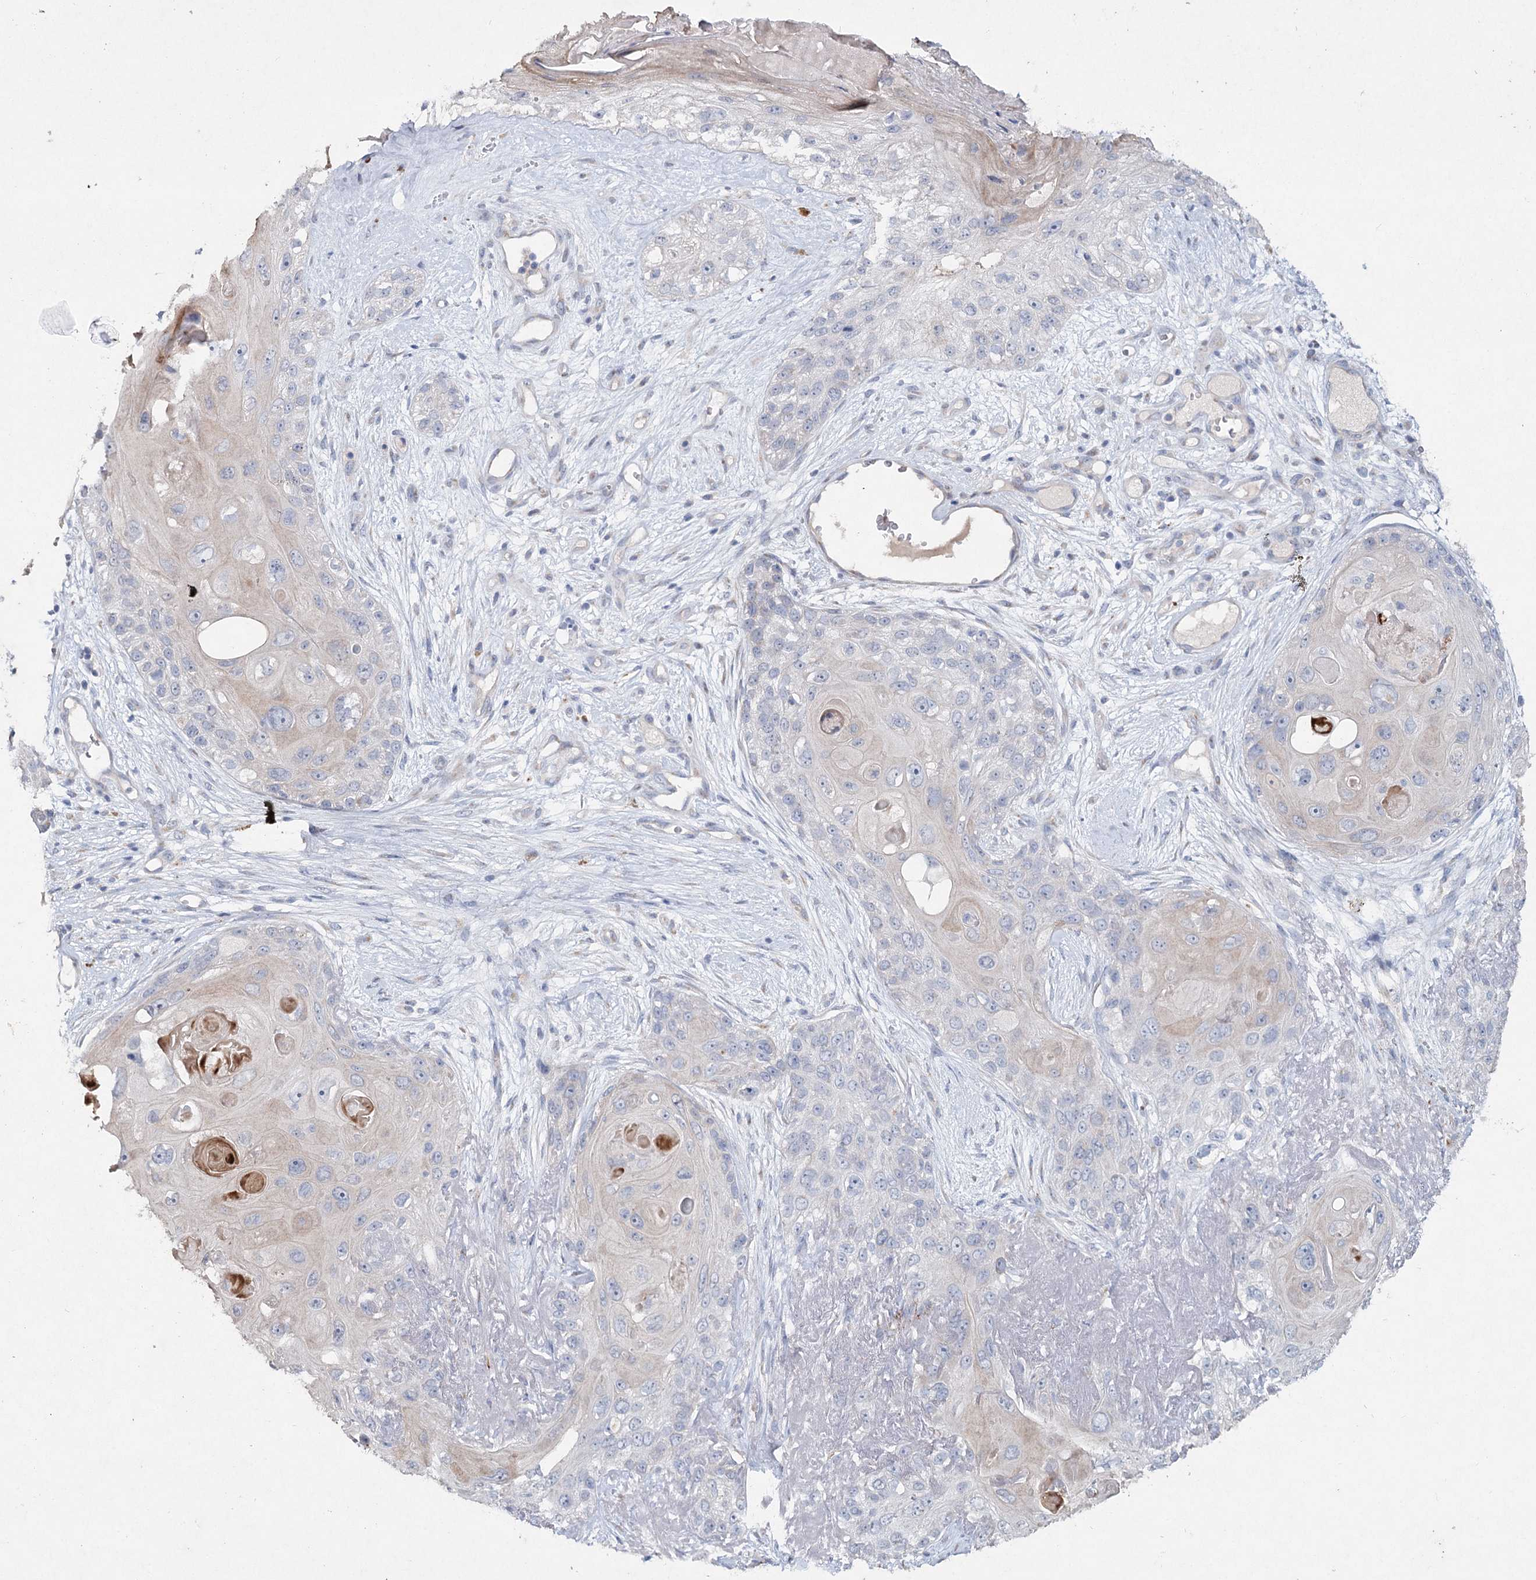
{"staining": {"intensity": "weak", "quantity": "<25%", "location": "cytoplasmic/membranous"}, "tissue": "skin cancer", "cell_type": "Tumor cells", "image_type": "cancer", "snomed": [{"axis": "morphology", "description": "Normal tissue, NOS"}, {"axis": "morphology", "description": "Squamous cell carcinoma, NOS"}, {"axis": "topography", "description": "Skin"}], "caption": "Skin cancer (squamous cell carcinoma) was stained to show a protein in brown. There is no significant expression in tumor cells.", "gene": "RFX6", "patient": {"sex": "male", "age": 72}}